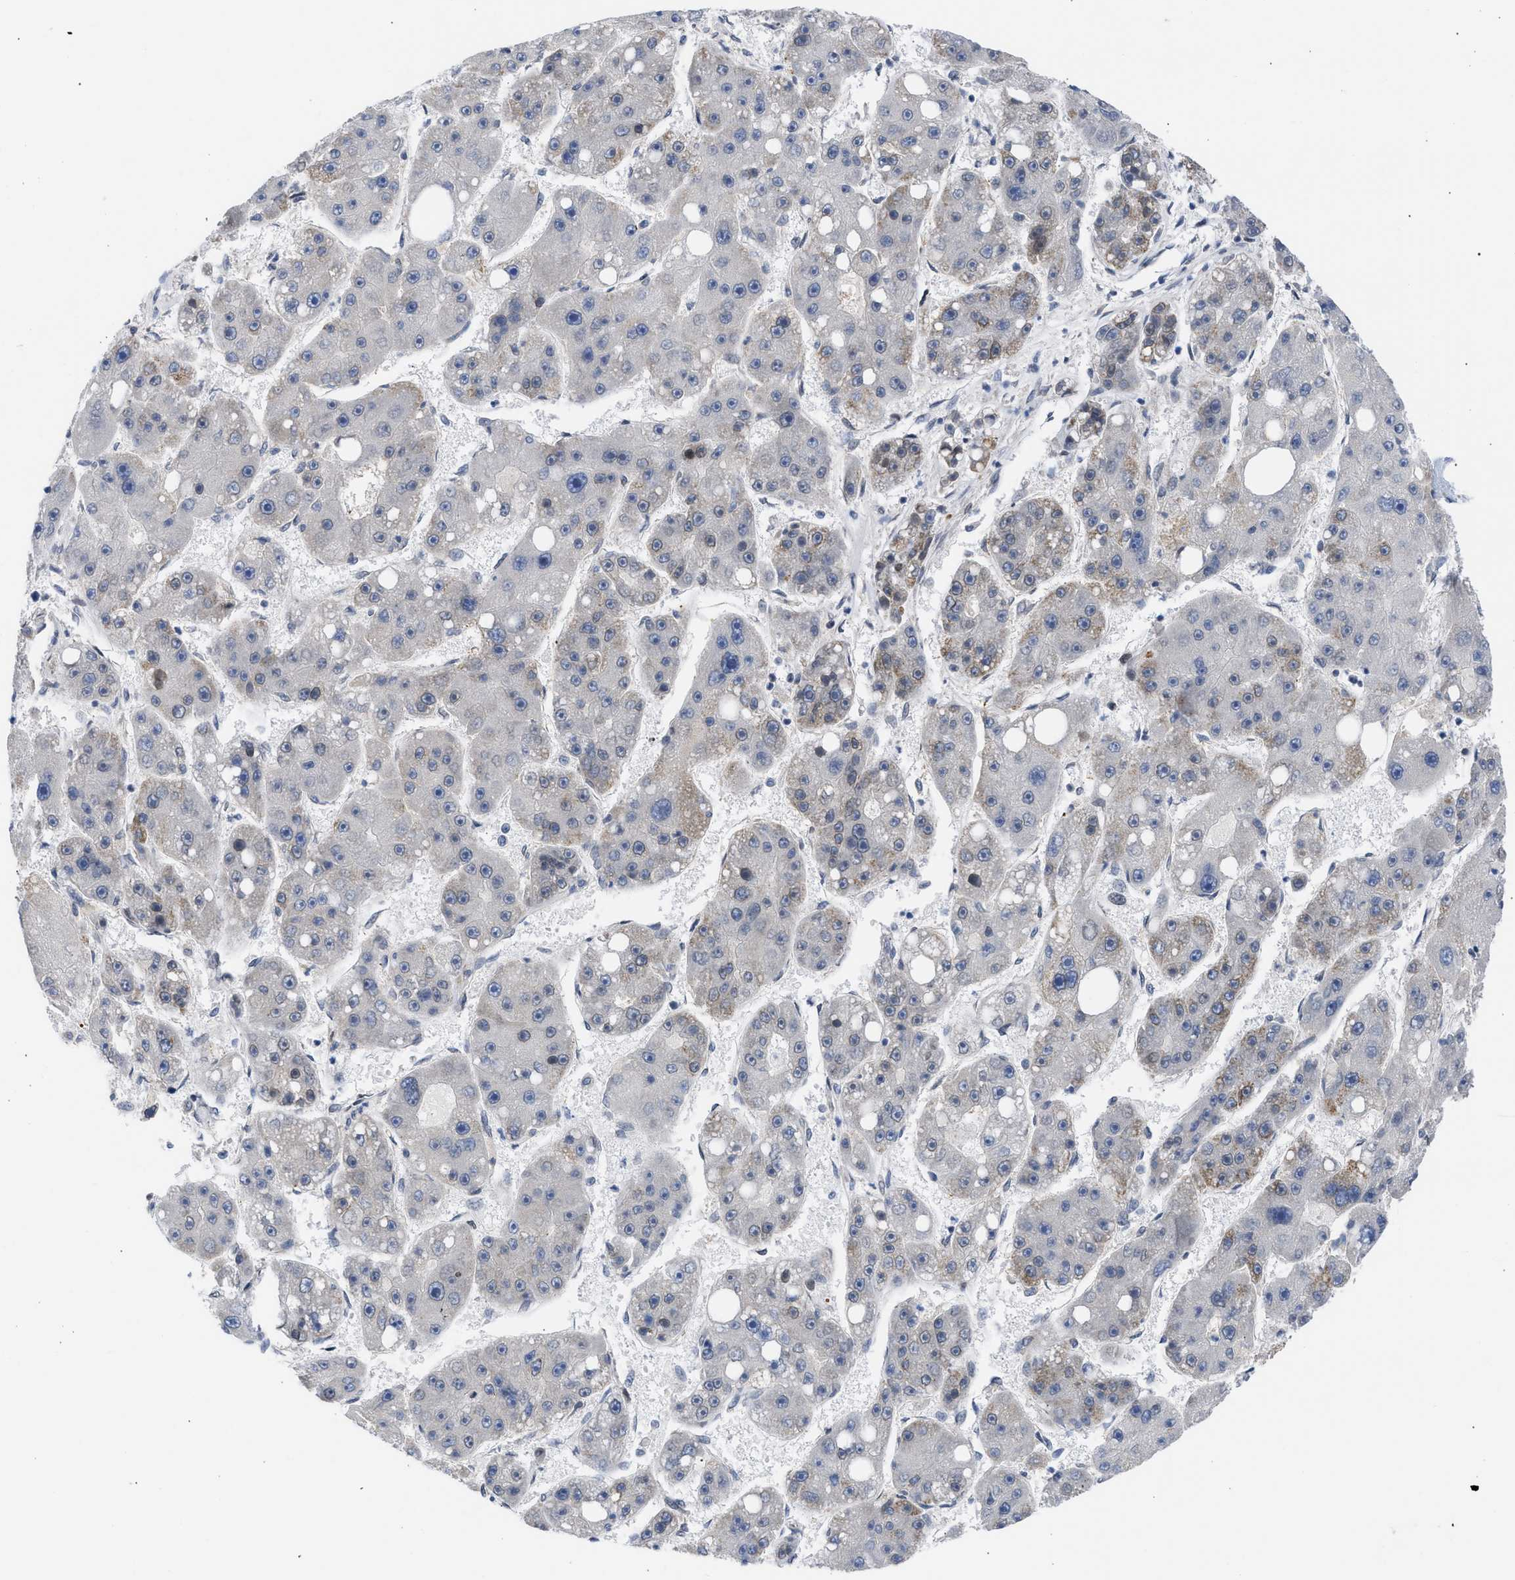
{"staining": {"intensity": "weak", "quantity": "<25%", "location": "cytoplasmic/membranous"}, "tissue": "liver cancer", "cell_type": "Tumor cells", "image_type": "cancer", "snomed": [{"axis": "morphology", "description": "Carcinoma, Hepatocellular, NOS"}, {"axis": "topography", "description": "Liver"}], "caption": "High magnification brightfield microscopy of liver cancer stained with DAB (3,3'-diaminobenzidine) (brown) and counterstained with hematoxylin (blue): tumor cells show no significant positivity.", "gene": "NUP35", "patient": {"sex": "female", "age": 61}}